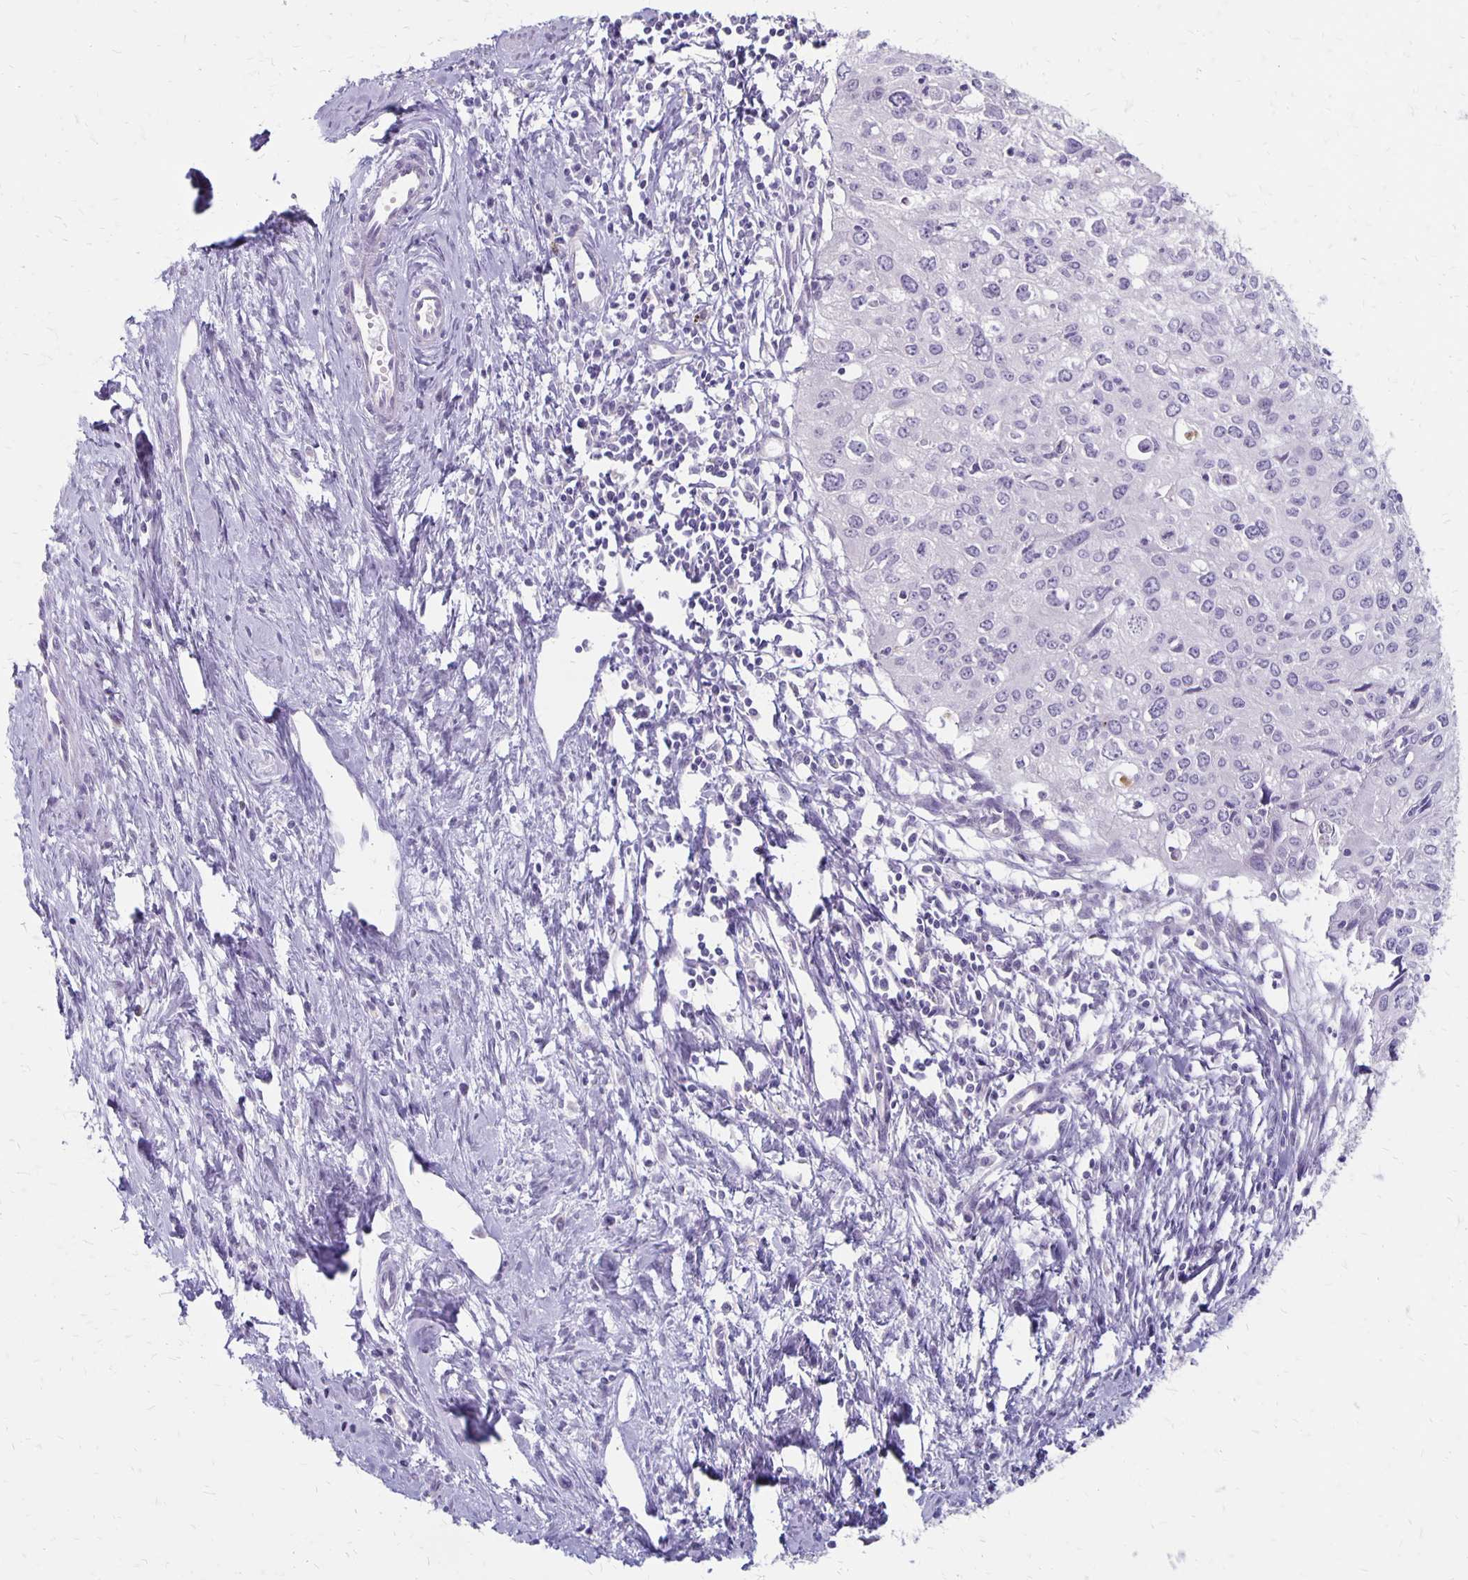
{"staining": {"intensity": "negative", "quantity": "none", "location": "none"}, "tissue": "cervical cancer", "cell_type": "Tumor cells", "image_type": "cancer", "snomed": [{"axis": "morphology", "description": "Squamous cell carcinoma, NOS"}, {"axis": "topography", "description": "Cervix"}], "caption": "There is no significant positivity in tumor cells of cervical cancer.", "gene": "HOMER1", "patient": {"sex": "female", "age": 50}}